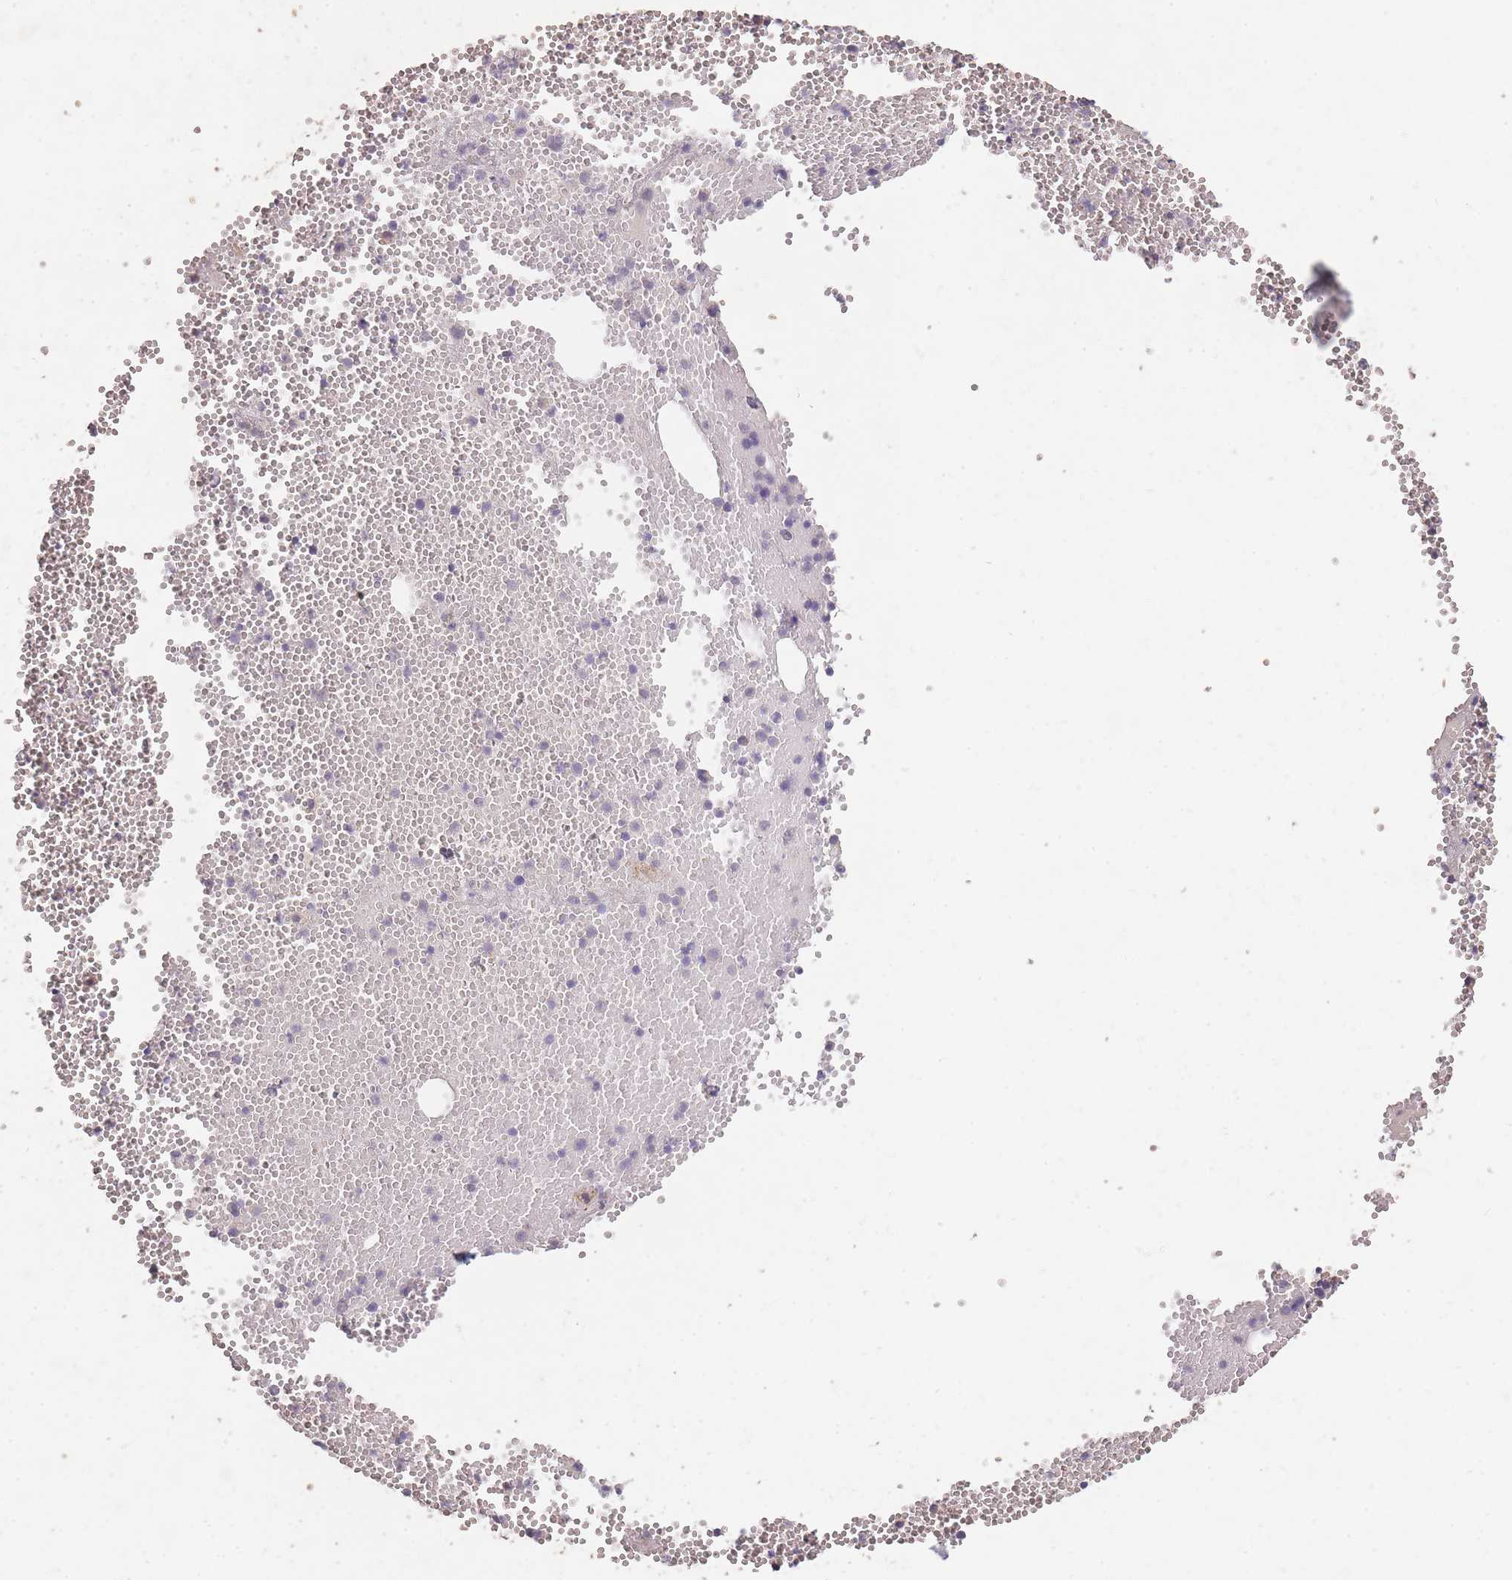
{"staining": {"intensity": "strong", "quantity": "<25%", "location": "cytoplasmic/membranous"}, "tissue": "bone marrow", "cell_type": "Hematopoietic cells", "image_type": "normal", "snomed": [{"axis": "morphology", "description": "Normal tissue, NOS"}, {"axis": "topography", "description": "Bone marrow"}], "caption": "An immunohistochemistry (IHC) histopathology image of benign tissue is shown. Protein staining in brown highlights strong cytoplasmic/membranous positivity in bone marrow within hematopoietic cells. The staining is performed using DAB (3,3'-diaminobenzidine) brown chromogen to label protein expression. The nuclei are counter-stained blue using hematoxylin.", "gene": "SMIM14", "patient": {"sex": "female", "age": 77}}